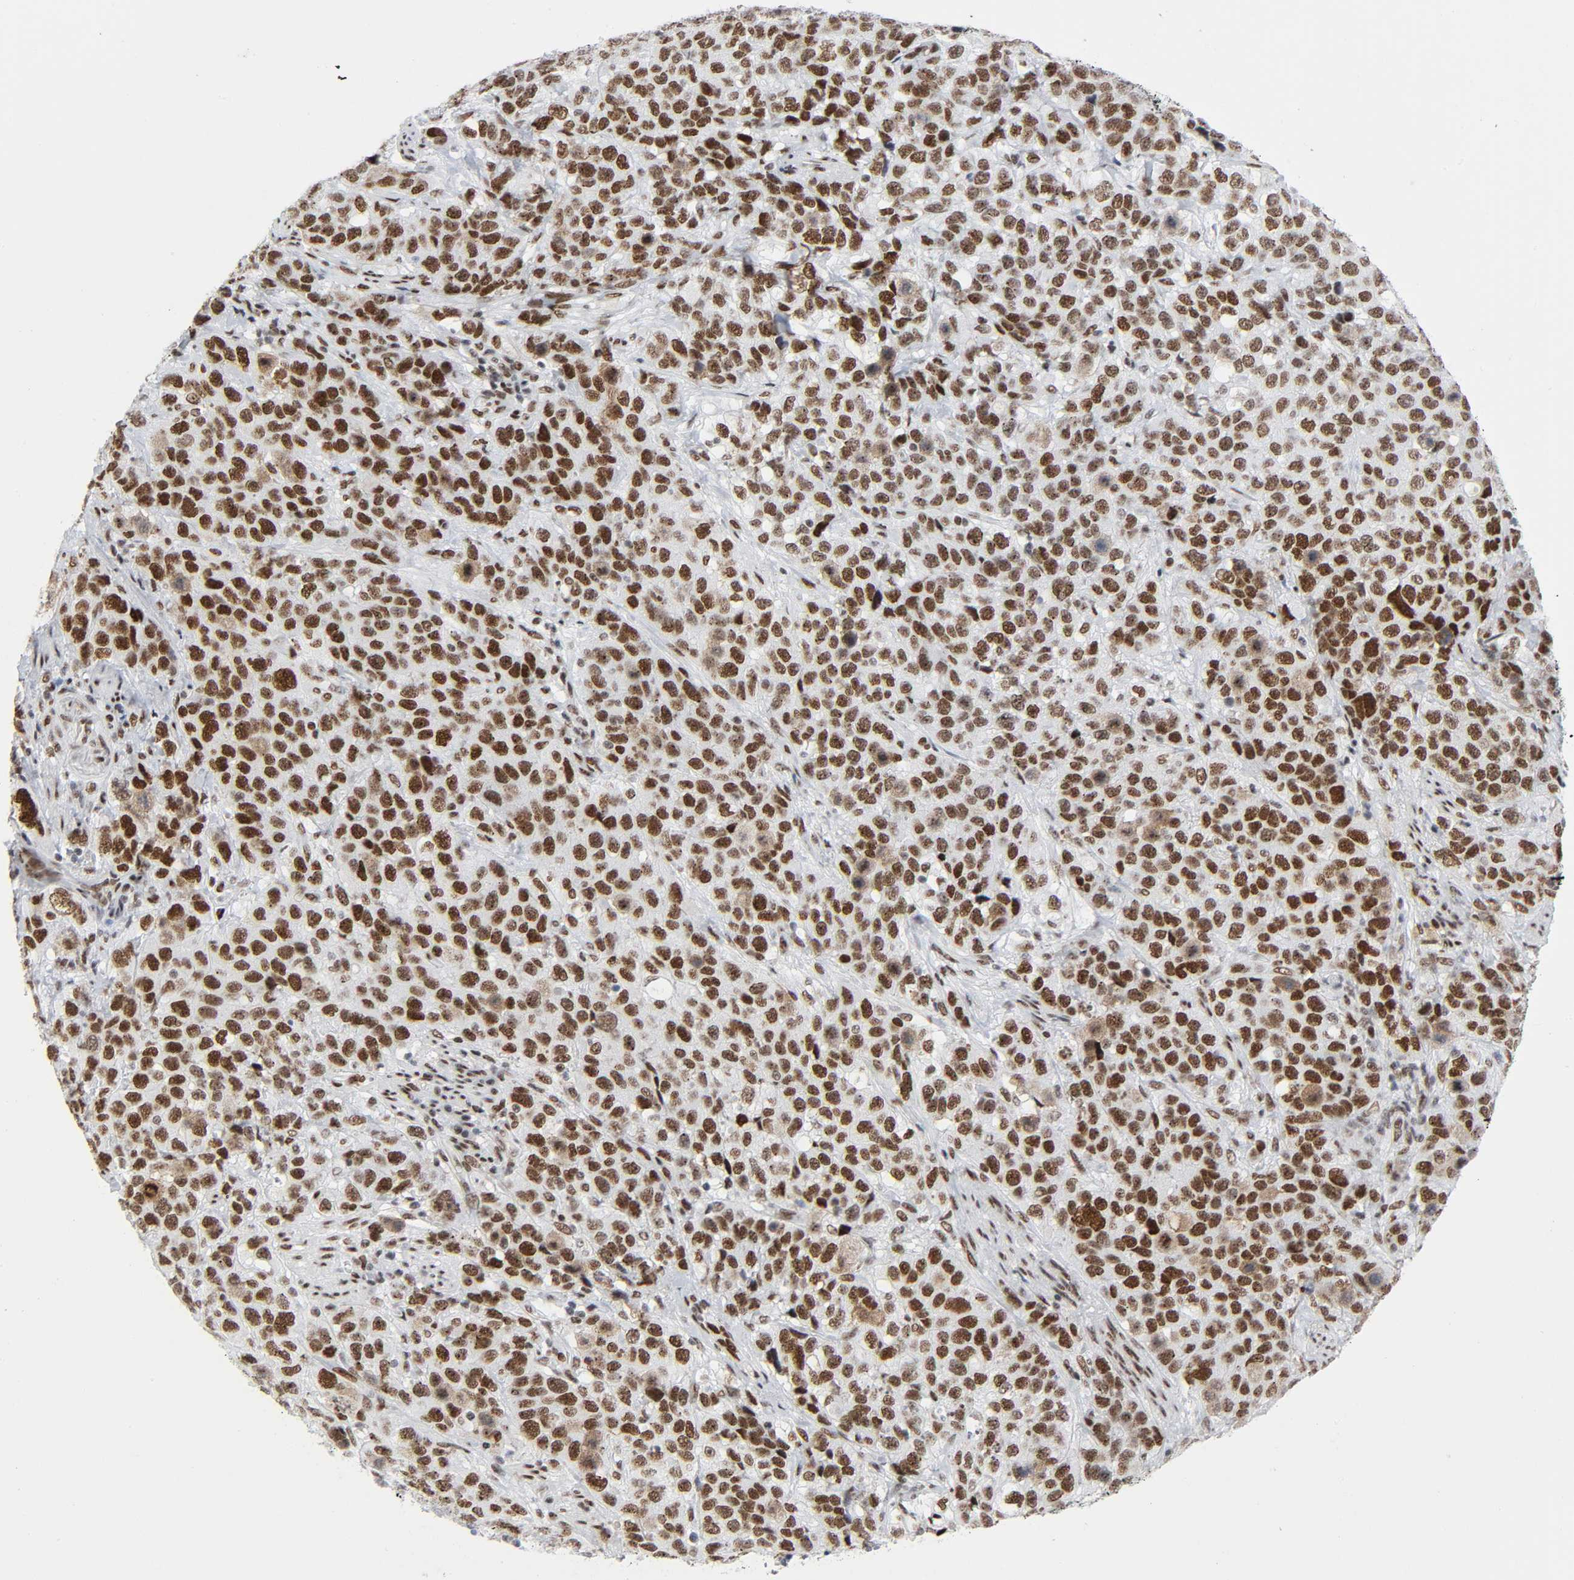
{"staining": {"intensity": "moderate", "quantity": ">75%", "location": "nuclear"}, "tissue": "stomach cancer", "cell_type": "Tumor cells", "image_type": "cancer", "snomed": [{"axis": "morphology", "description": "Normal tissue, NOS"}, {"axis": "morphology", "description": "Adenocarcinoma, NOS"}, {"axis": "topography", "description": "Stomach"}], "caption": "Adenocarcinoma (stomach) tissue shows moderate nuclear positivity in about >75% of tumor cells", "gene": "HSF1", "patient": {"sex": "male", "age": 48}}